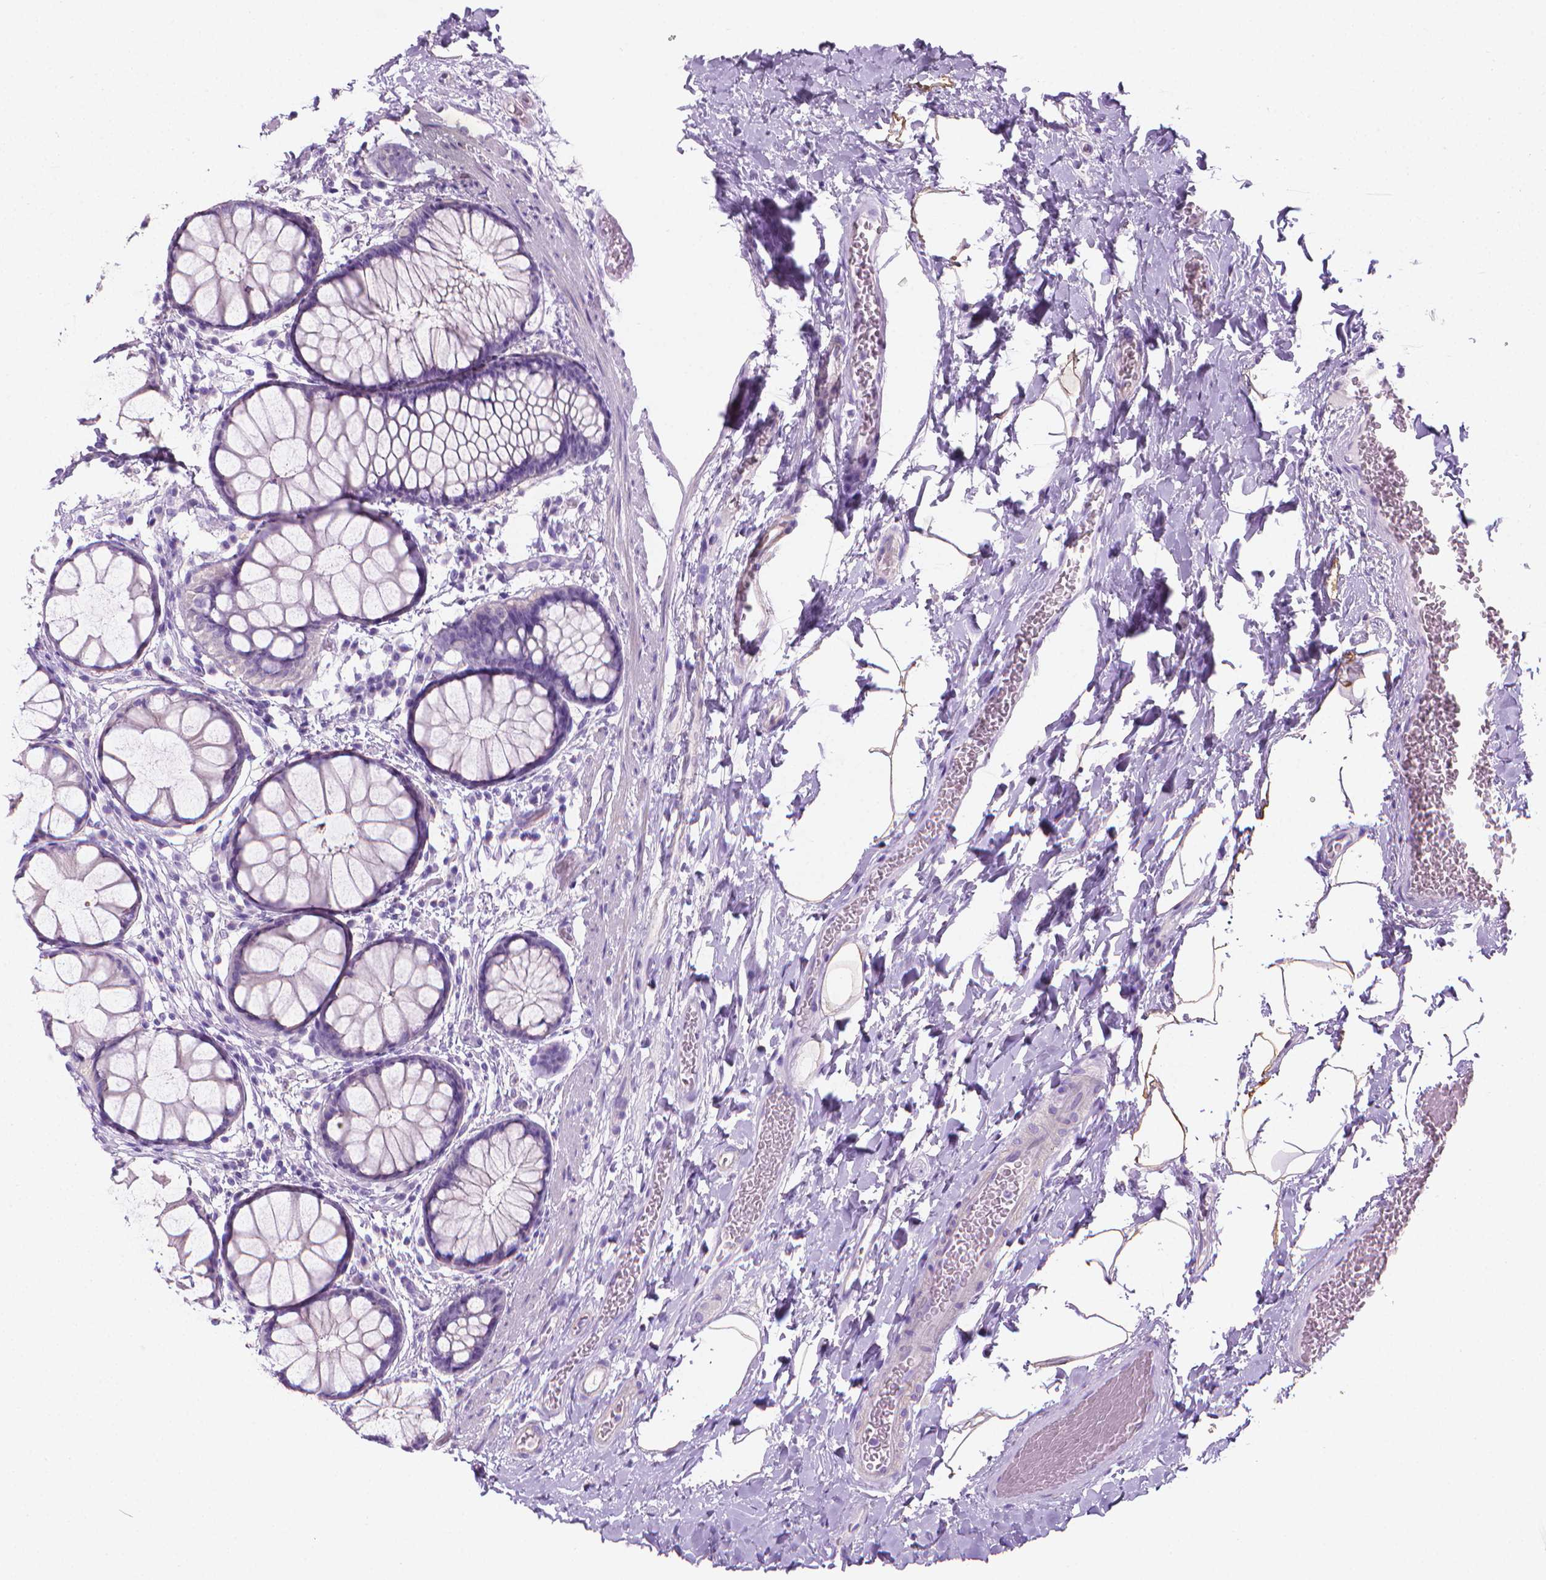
{"staining": {"intensity": "negative", "quantity": "none", "location": "none"}, "tissue": "rectum", "cell_type": "Glandular cells", "image_type": "normal", "snomed": [{"axis": "morphology", "description": "Normal tissue, NOS"}, {"axis": "topography", "description": "Rectum"}], "caption": "IHC image of normal rectum: human rectum stained with DAB demonstrates no significant protein staining in glandular cells. (DAB immunohistochemistry with hematoxylin counter stain).", "gene": "FASN", "patient": {"sex": "female", "age": 62}}